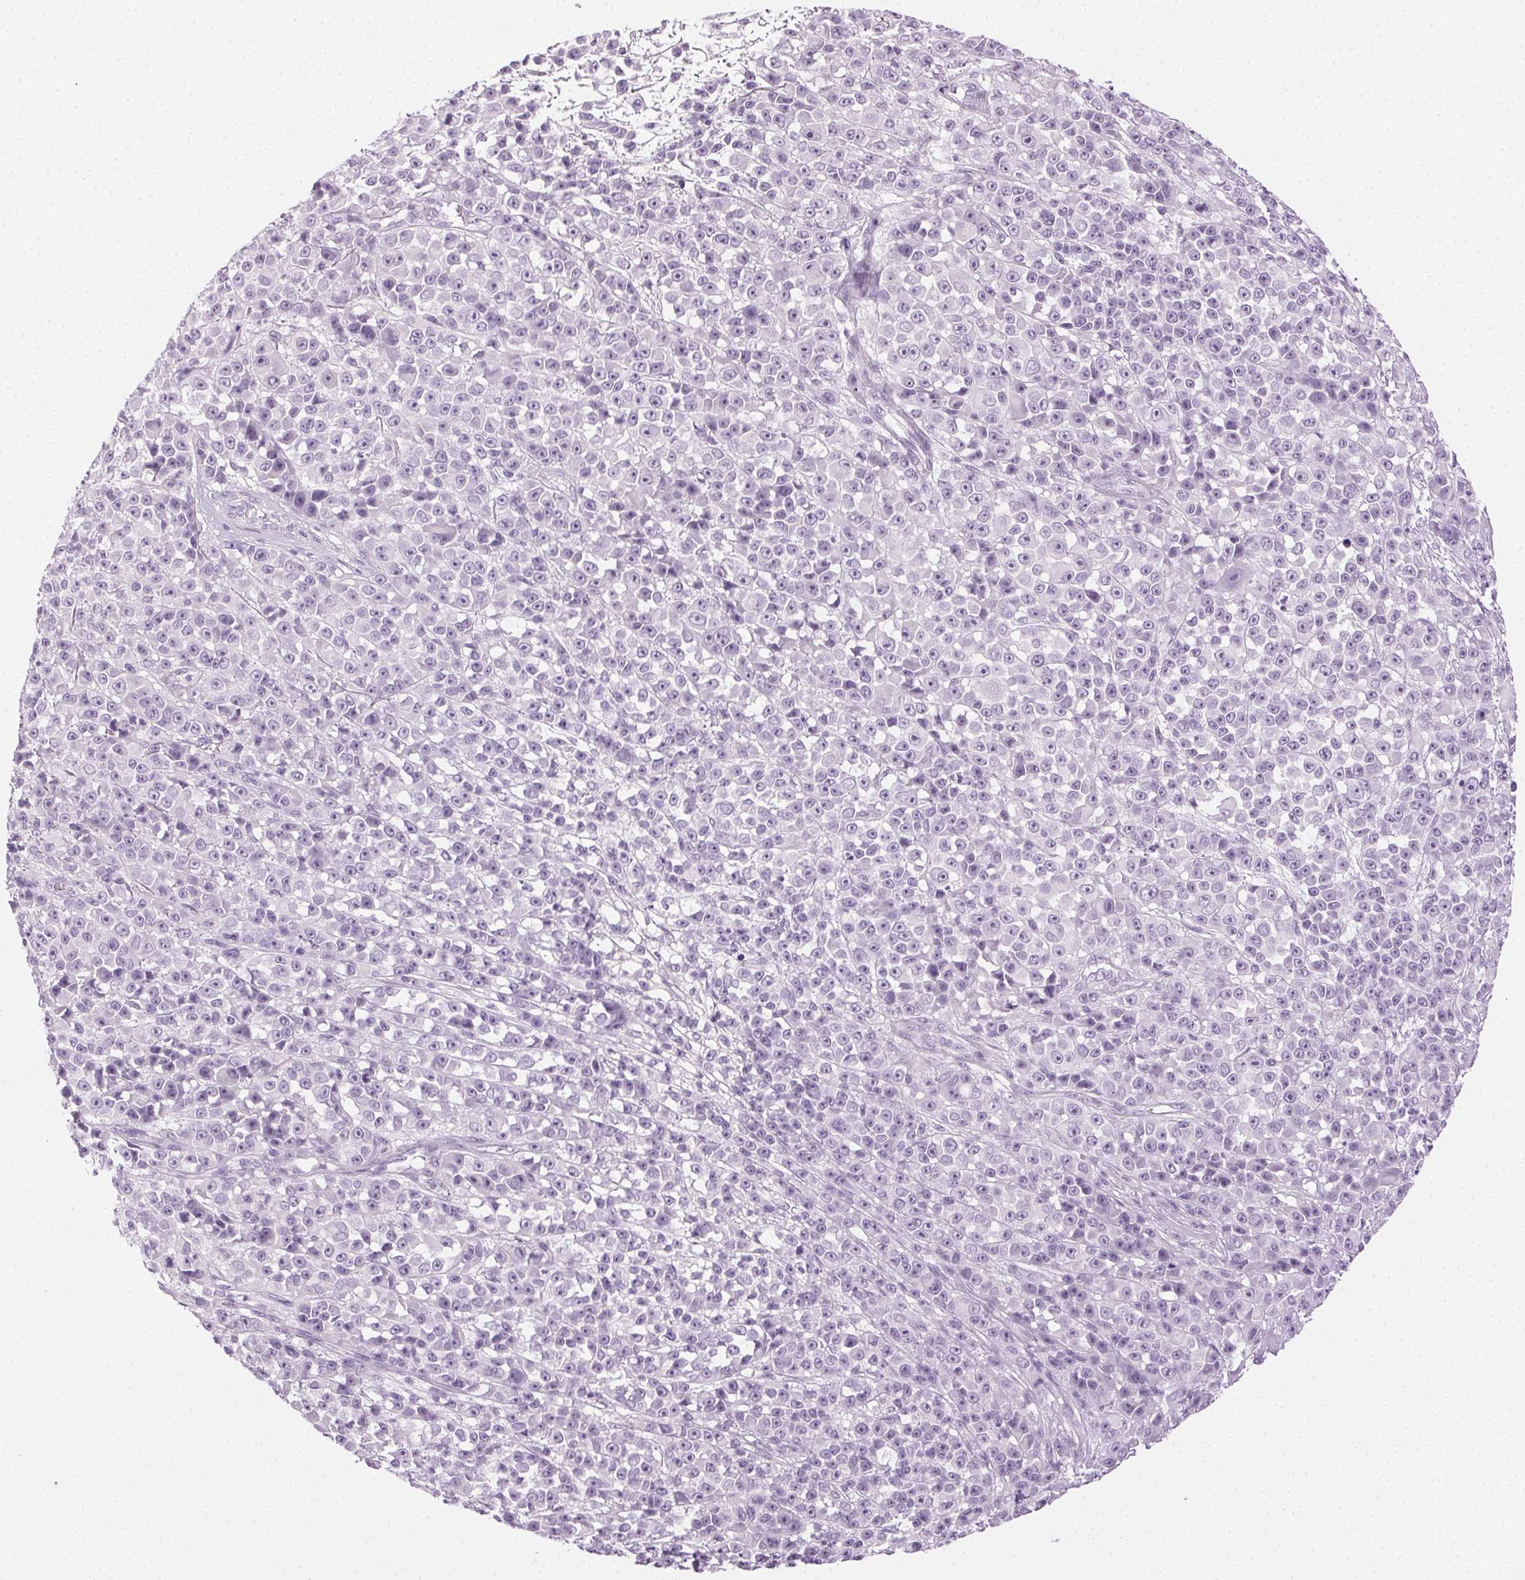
{"staining": {"intensity": "negative", "quantity": "none", "location": "none"}, "tissue": "melanoma", "cell_type": "Tumor cells", "image_type": "cancer", "snomed": [{"axis": "morphology", "description": "Malignant melanoma, NOS"}, {"axis": "topography", "description": "Skin"}, {"axis": "topography", "description": "Skin of back"}], "caption": "IHC image of neoplastic tissue: human melanoma stained with DAB (3,3'-diaminobenzidine) exhibits no significant protein expression in tumor cells. The staining was performed using DAB to visualize the protein expression in brown, while the nuclei were stained in blue with hematoxylin (Magnification: 20x).", "gene": "MPO", "patient": {"sex": "male", "age": 91}}